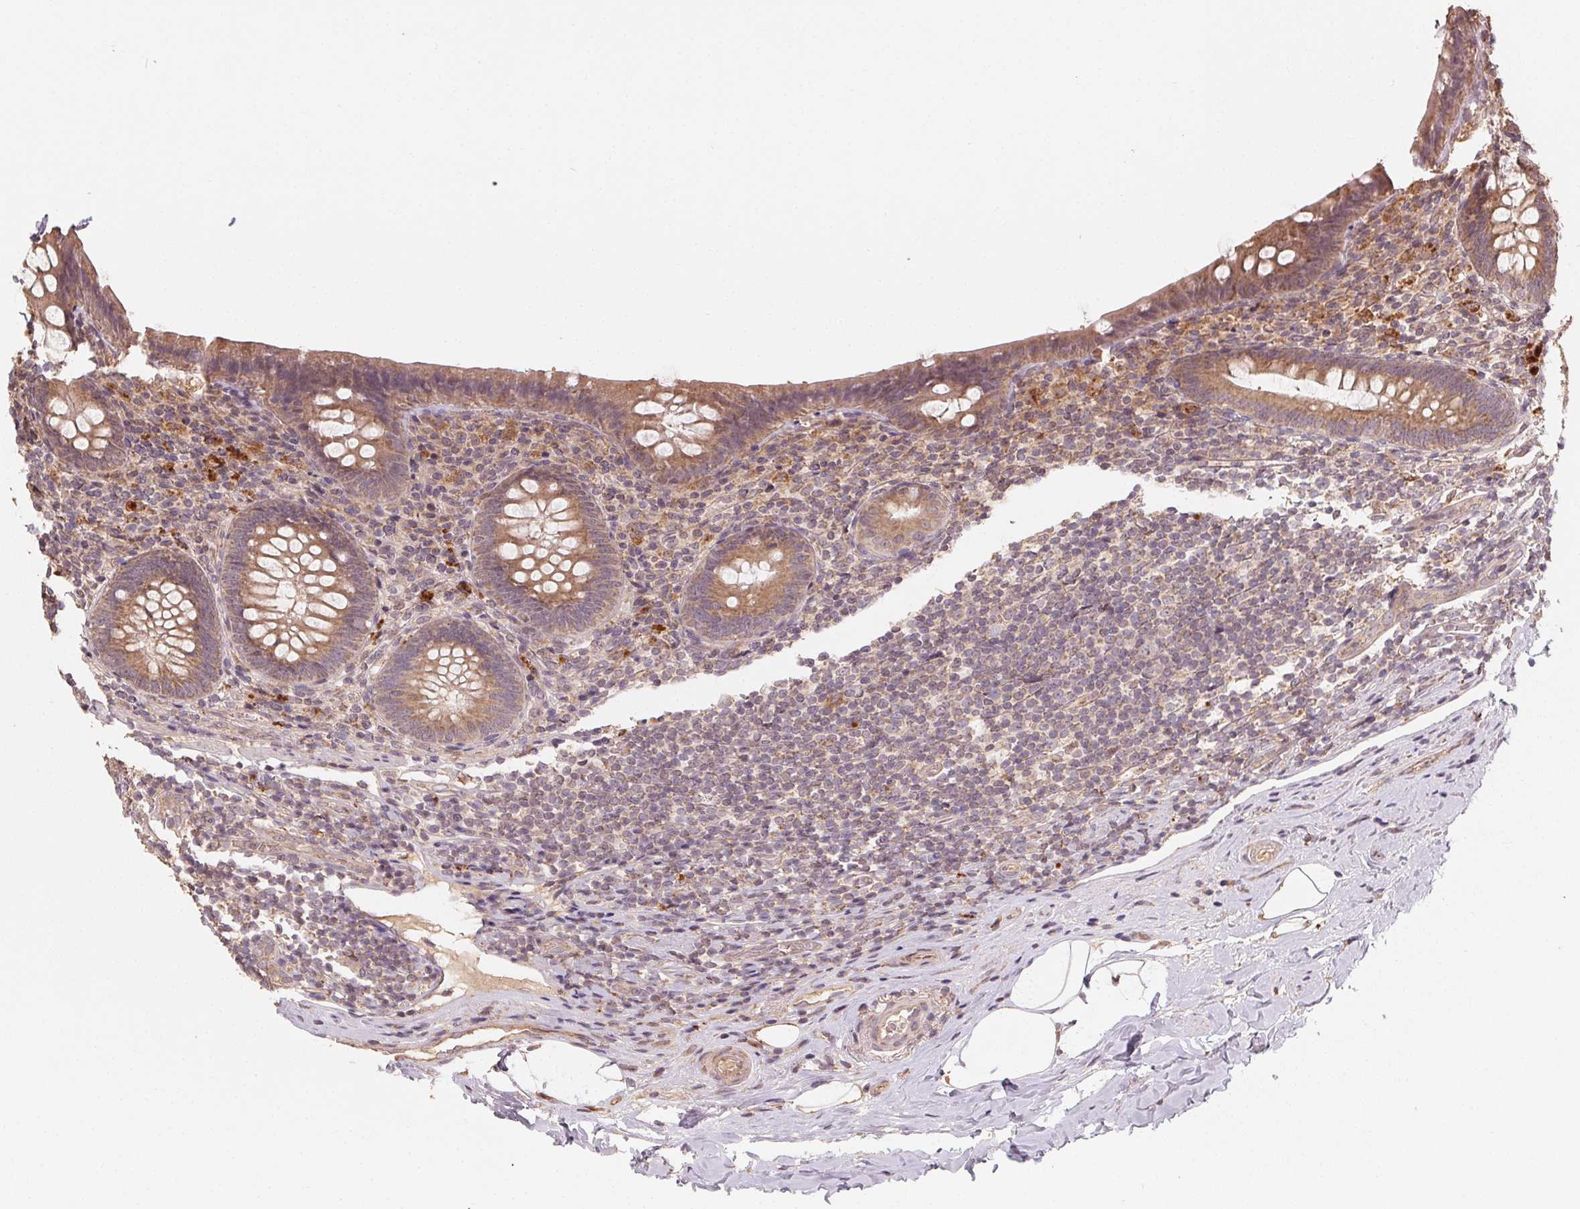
{"staining": {"intensity": "moderate", "quantity": ">75%", "location": "cytoplasmic/membranous"}, "tissue": "appendix", "cell_type": "Glandular cells", "image_type": "normal", "snomed": [{"axis": "morphology", "description": "Normal tissue, NOS"}, {"axis": "topography", "description": "Appendix"}], "caption": "An immunohistochemistry (IHC) histopathology image of normal tissue is shown. Protein staining in brown shows moderate cytoplasmic/membranous positivity in appendix within glandular cells.", "gene": "WBP2", "patient": {"sex": "male", "age": 47}}